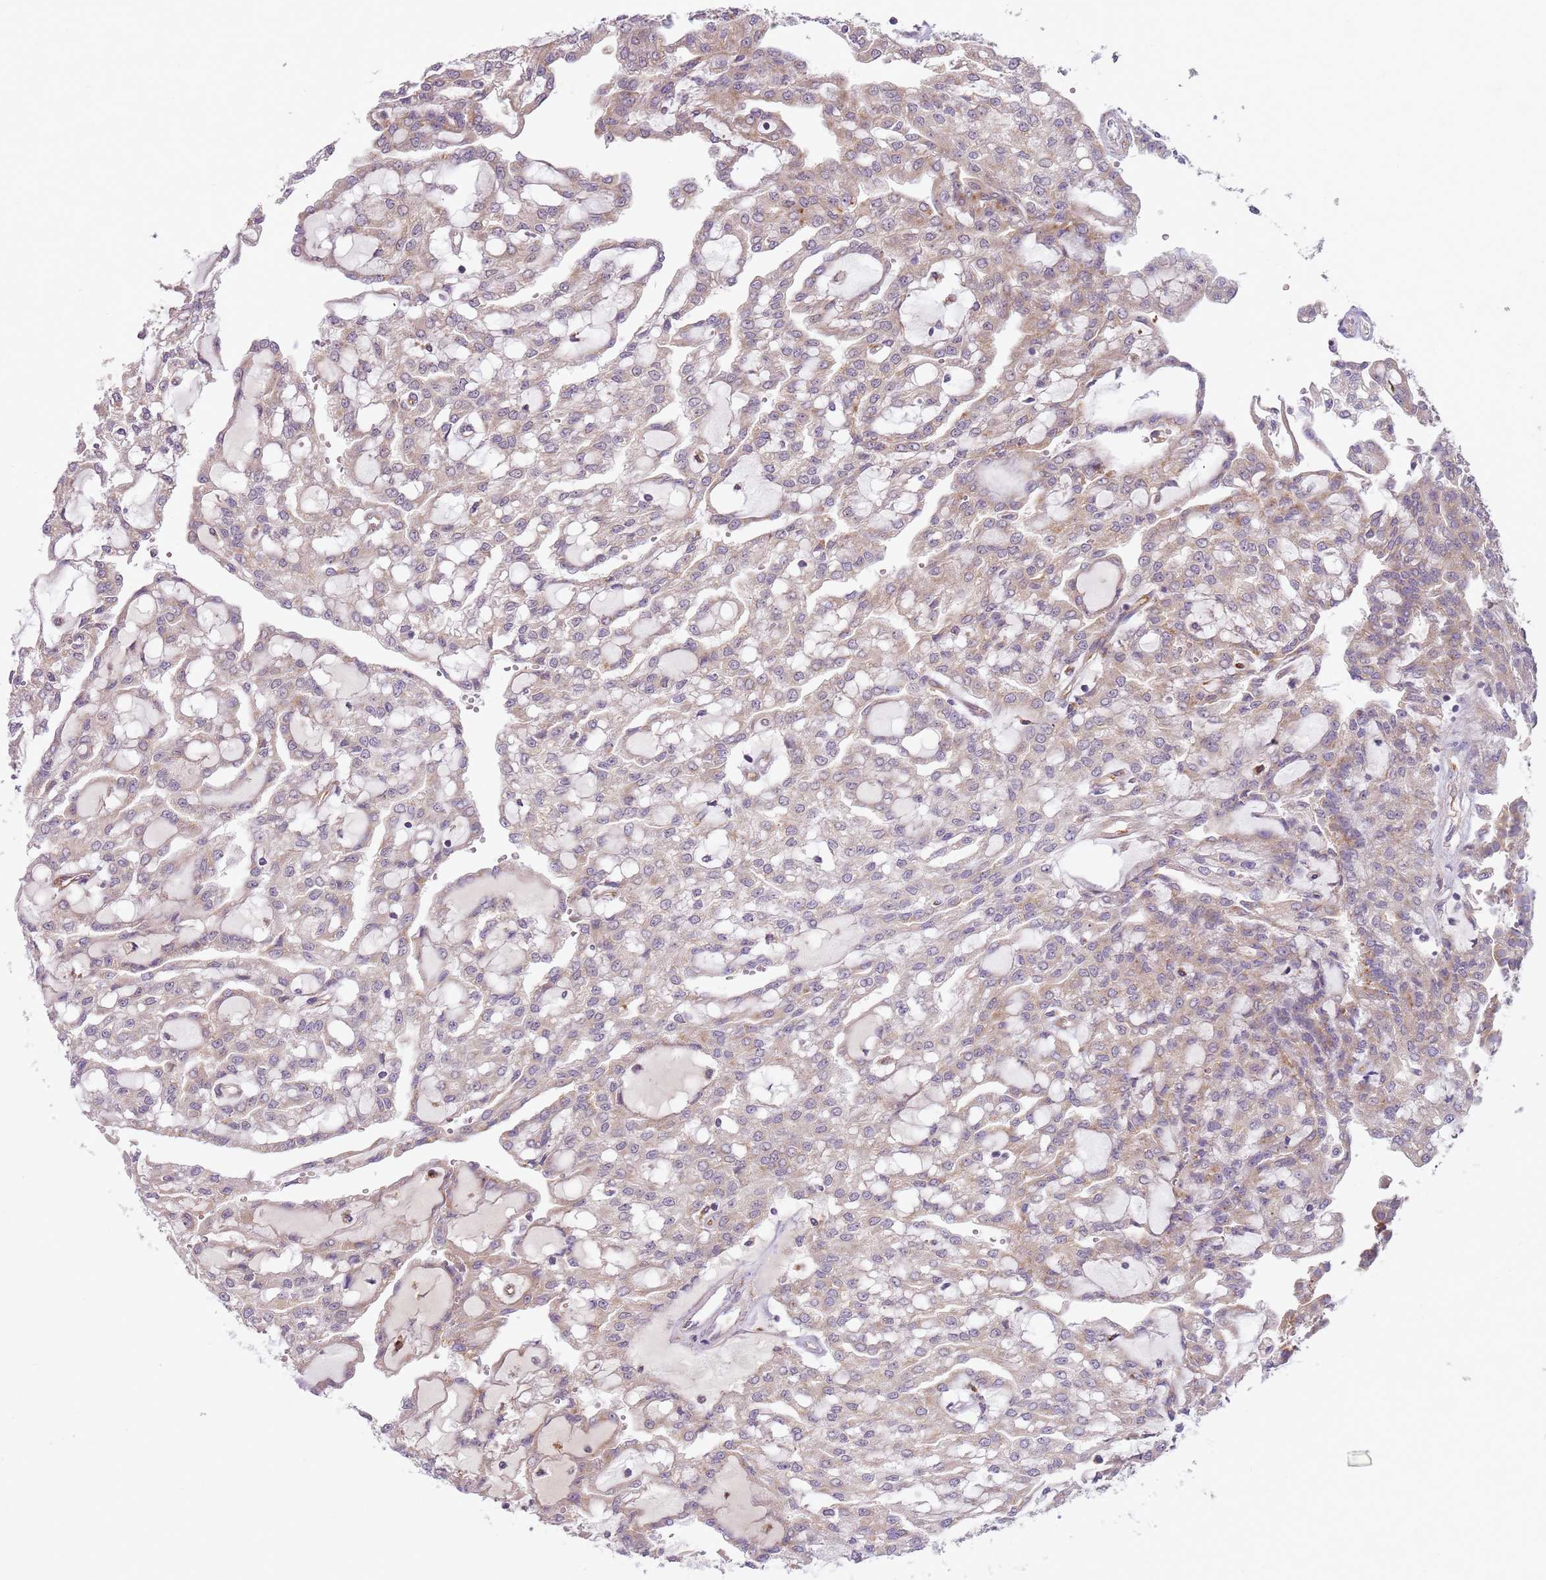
{"staining": {"intensity": "weak", "quantity": "25%-75%", "location": "cytoplasmic/membranous"}, "tissue": "renal cancer", "cell_type": "Tumor cells", "image_type": "cancer", "snomed": [{"axis": "morphology", "description": "Adenocarcinoma, NOS"}, {"axis": "topography", "description": "Kidney"}], "caption": "This photomicrograph shows IHC staining of human adenocarcinoma (renal), with low weak cytoplasmic/membranous positivity in approximately 25%-75% of tumor cells.", "gene": "SKOR2", "patient": {"sex": "male", "age": 63}}